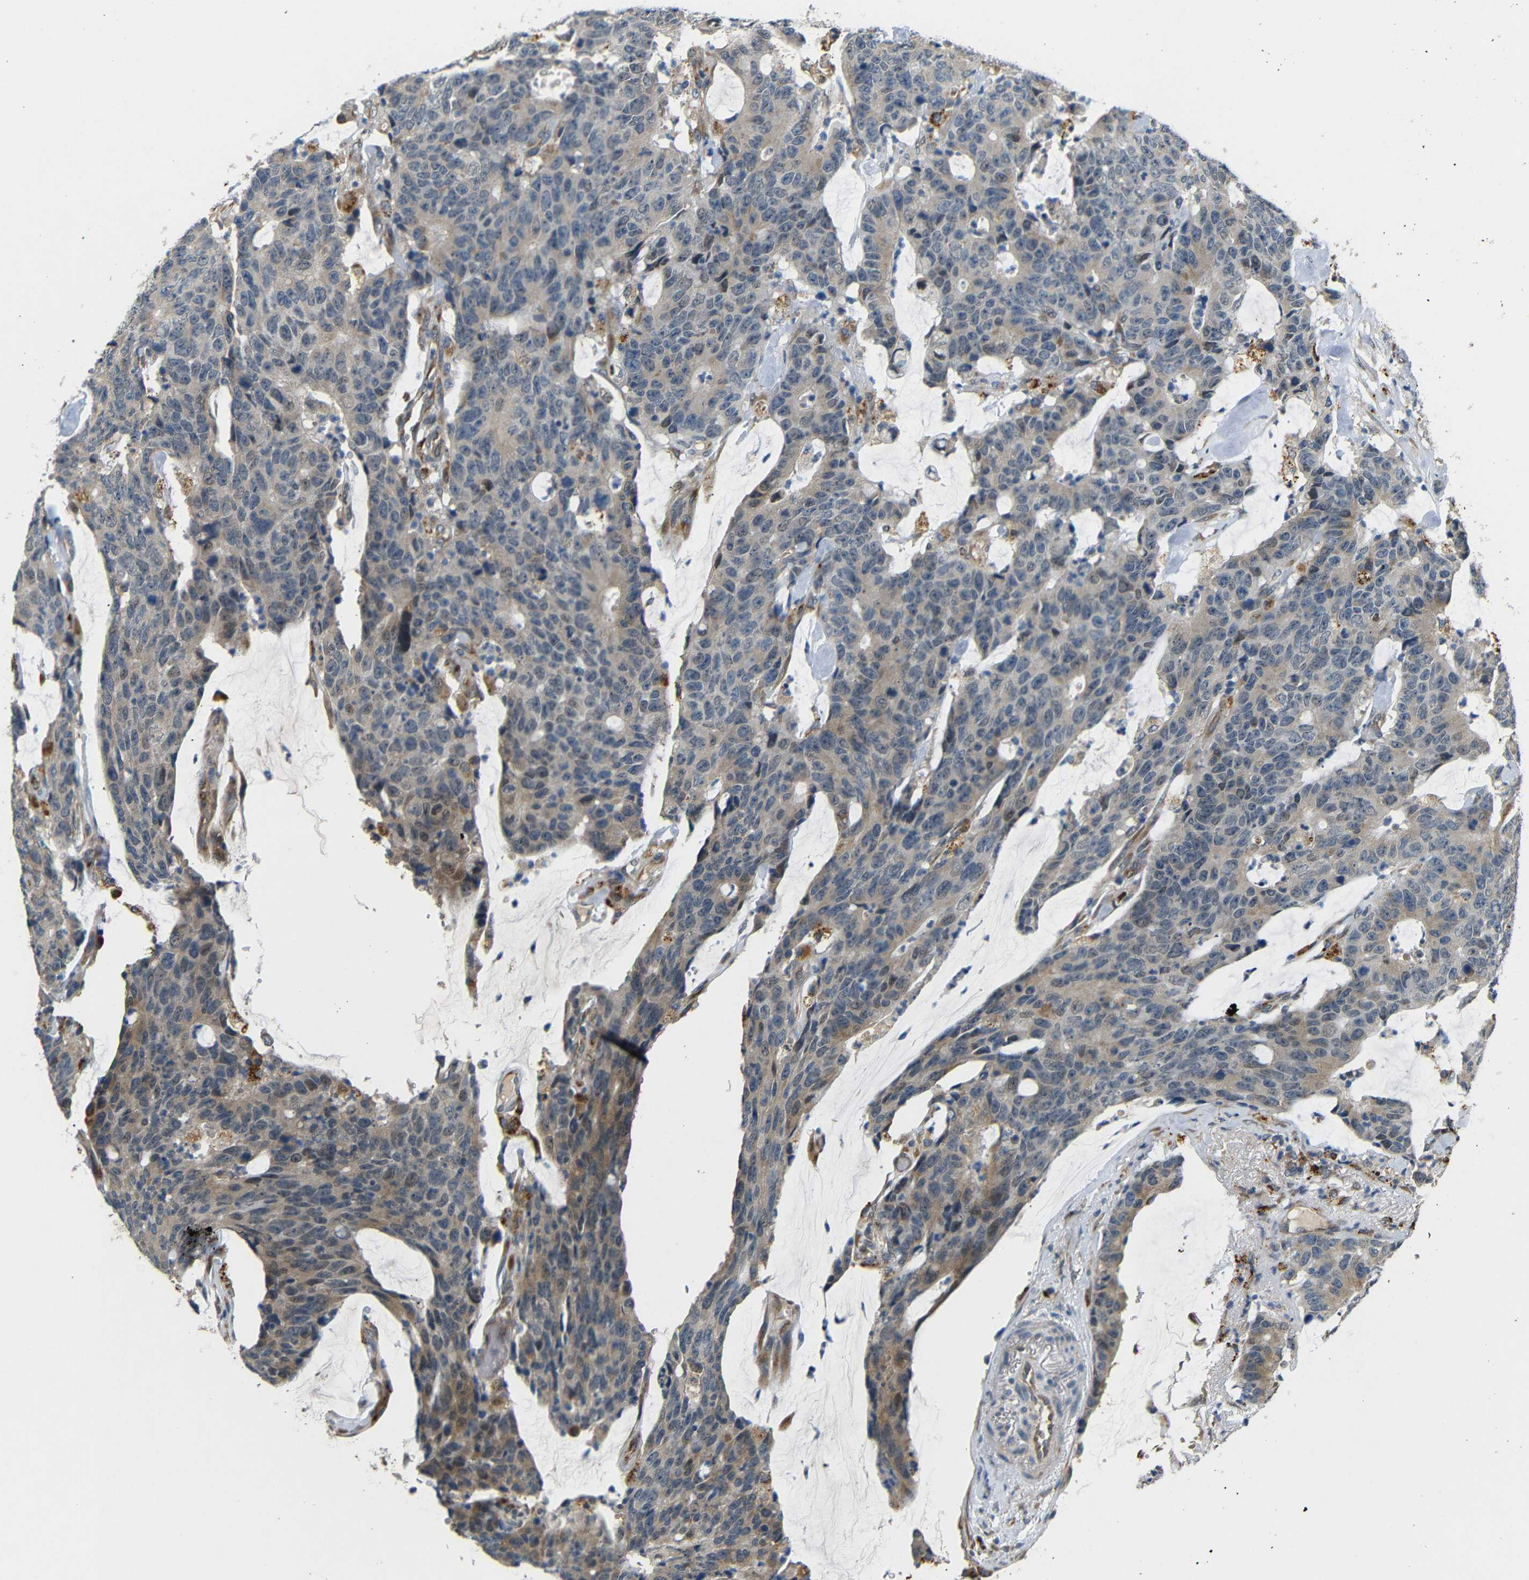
{"staining": {"intensity": "weak", "quantity": ">75%", "location": "cytoplasmic/membranous"}, "tissue": "colorectal cancer", "cell_type": "Tumor cells", "image_type": "cancer", "snomed": [{"axis": "morphology", "description": "Adenocarcinoma, NOS"}, {"axis": "topography", "description": "Colon"}], "caption": "Colorectal cancer stained for a protein (brown) reveals weak cytoplasmic/membranous positive expression in approximately >75% of tumor cells.", "gene": "ATP7A", "patient": {"sex": "female", "age": 86}}